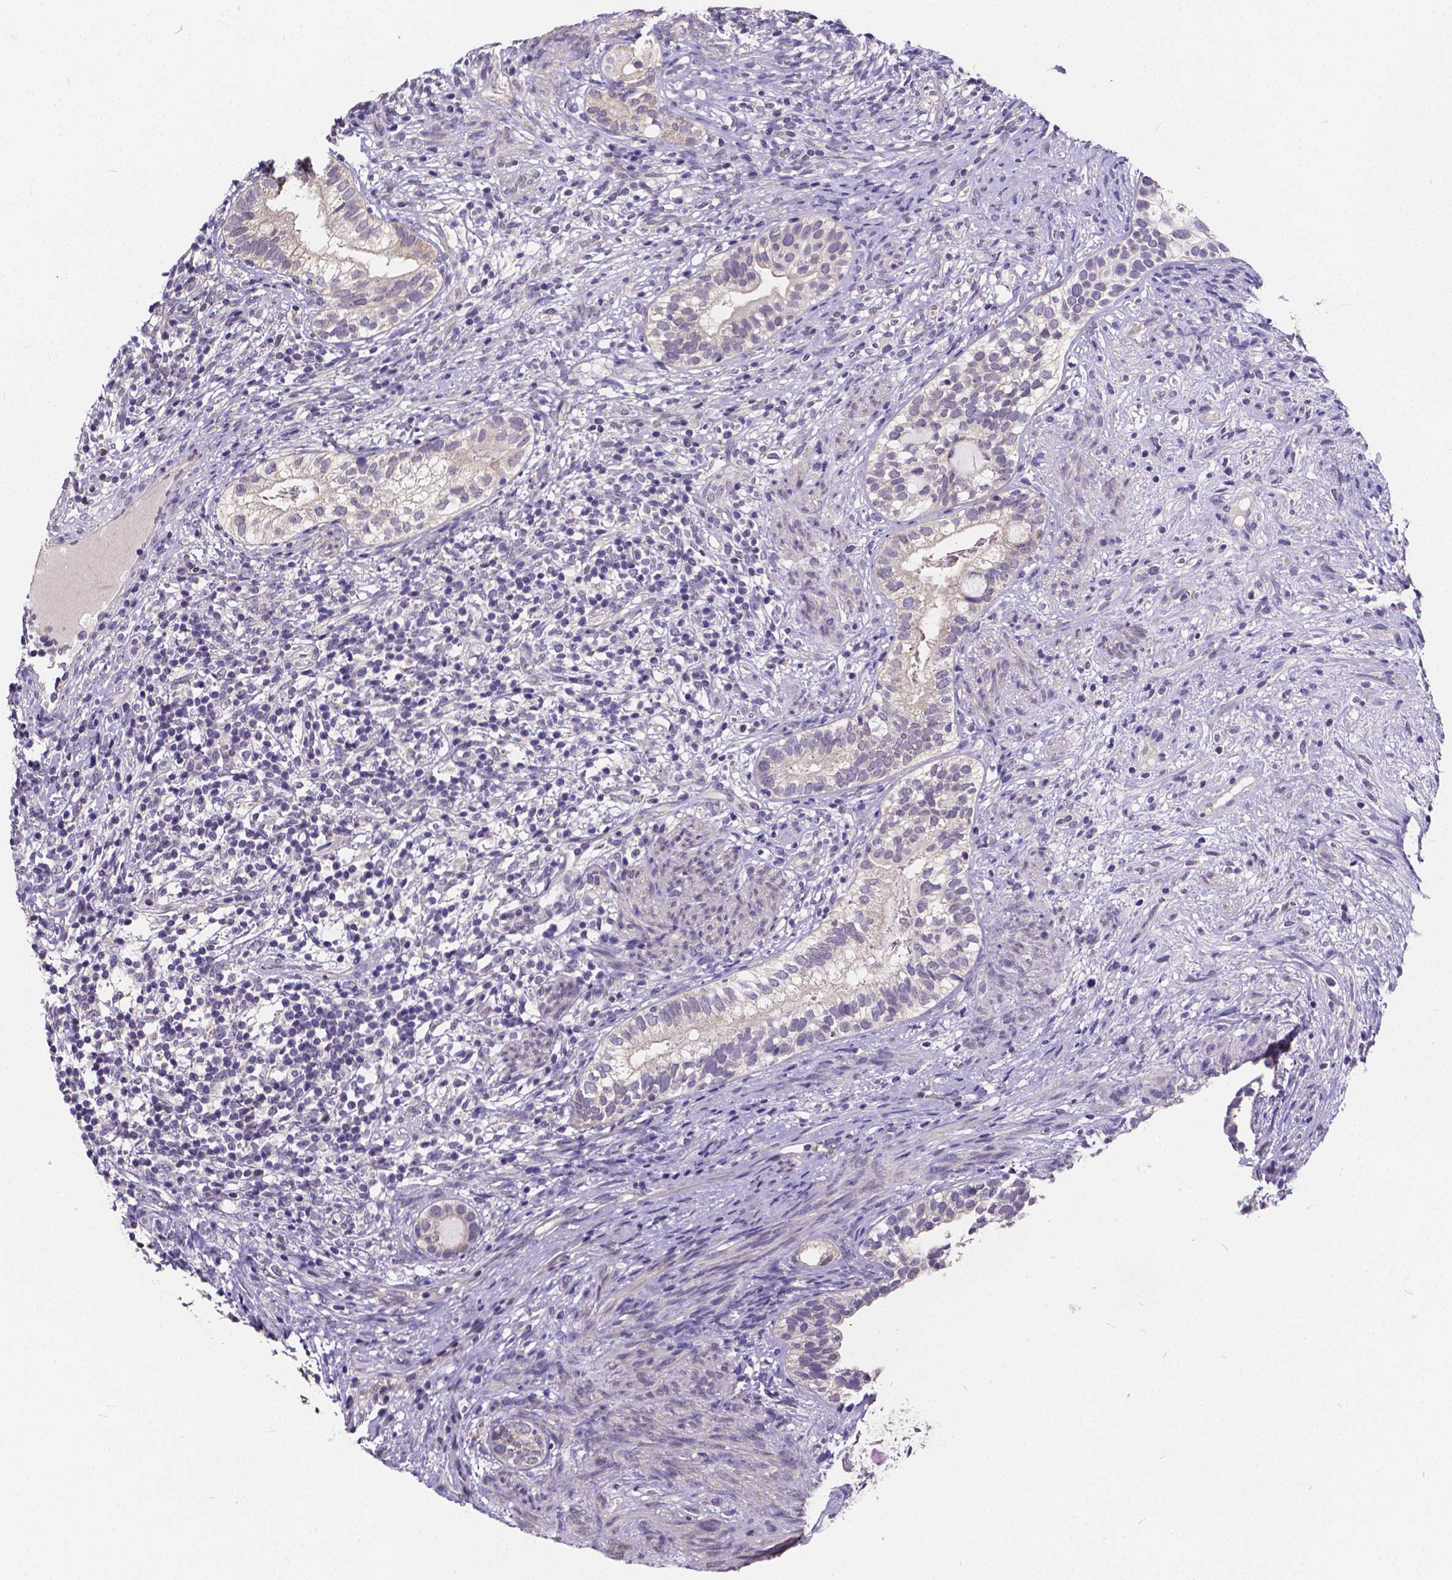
{"staining": {"intensity": "negative", "quantity": "none", "location": "none"}, "tissue": "testis cancer", "cell_type": "Tumor cells", "image_type": "cancer", "snomed": [{"axis": "morphology", "description": "Seminoma, NOS"}, {"axis": "morphology", "description": "Carcinoma, Embryonal, NOS"}, {"axis": "topography", "description": "Testis"}], "caption": "This is an immunohistochemistry micrograph of human testis embryonal carcinoma. There is no staining in tumor cells.", "gene": "CTNNA2", "patient": {"sex": "male", "age": 41}}